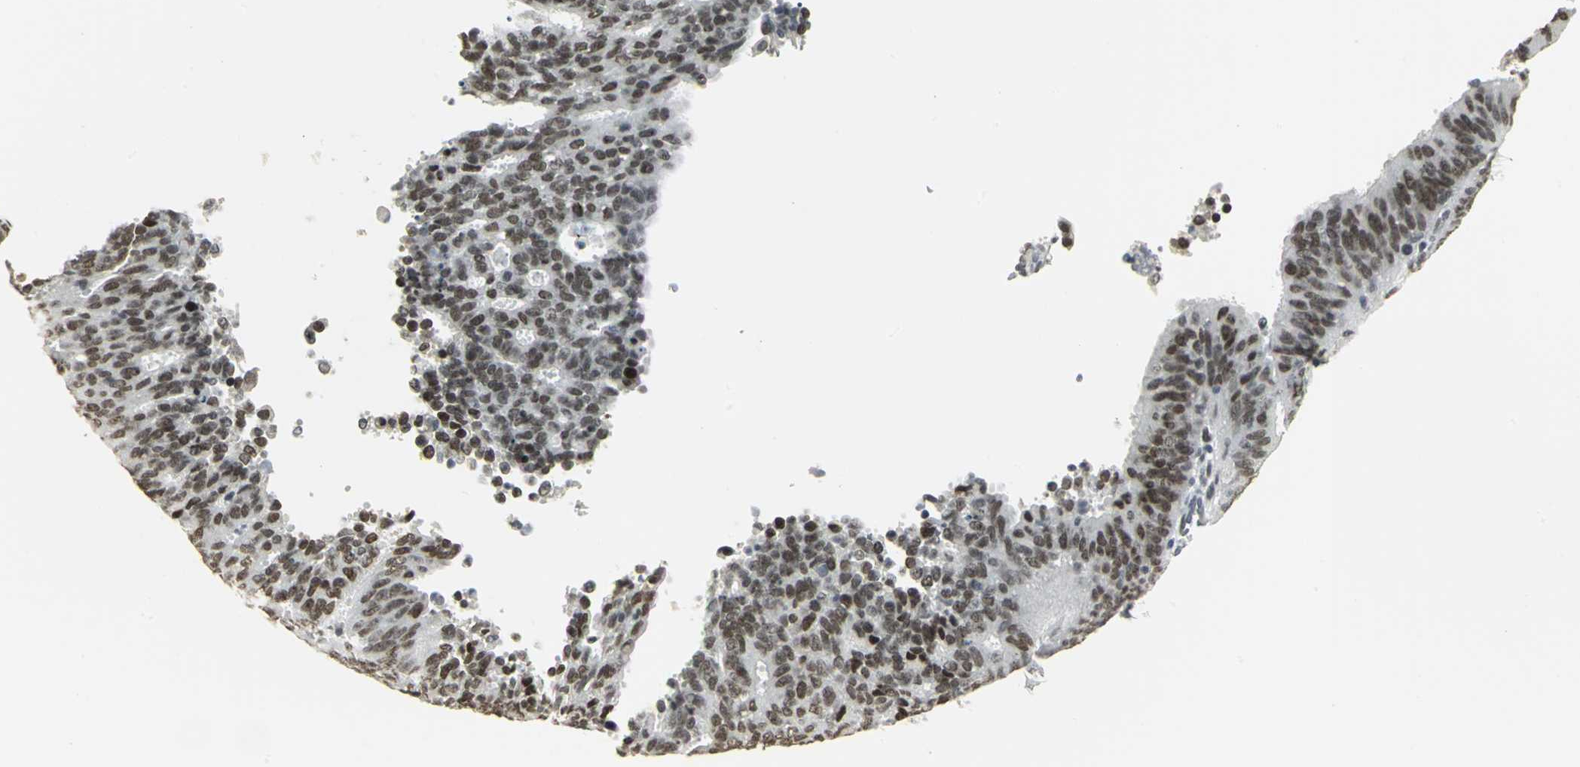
{"staining": {"intensity": "strong", "quantity": ">75%", "location": "nuclear"}, "tissue": "cervical cancer", "cell_type": "Tumor cells", "image_type": "cancer", "snomed": [{"axis": "morphology", "description": "Adenocarcinoma, NOS"}, {"axis": "topography", "description": "Cervix"}], "caption": "Adenocarcinoma (cervical) stained for a protein reveals strong nuclear positivity in tumor cells.", "gene": "CBX3", "patient": {"sex": "female", "age": 44}}